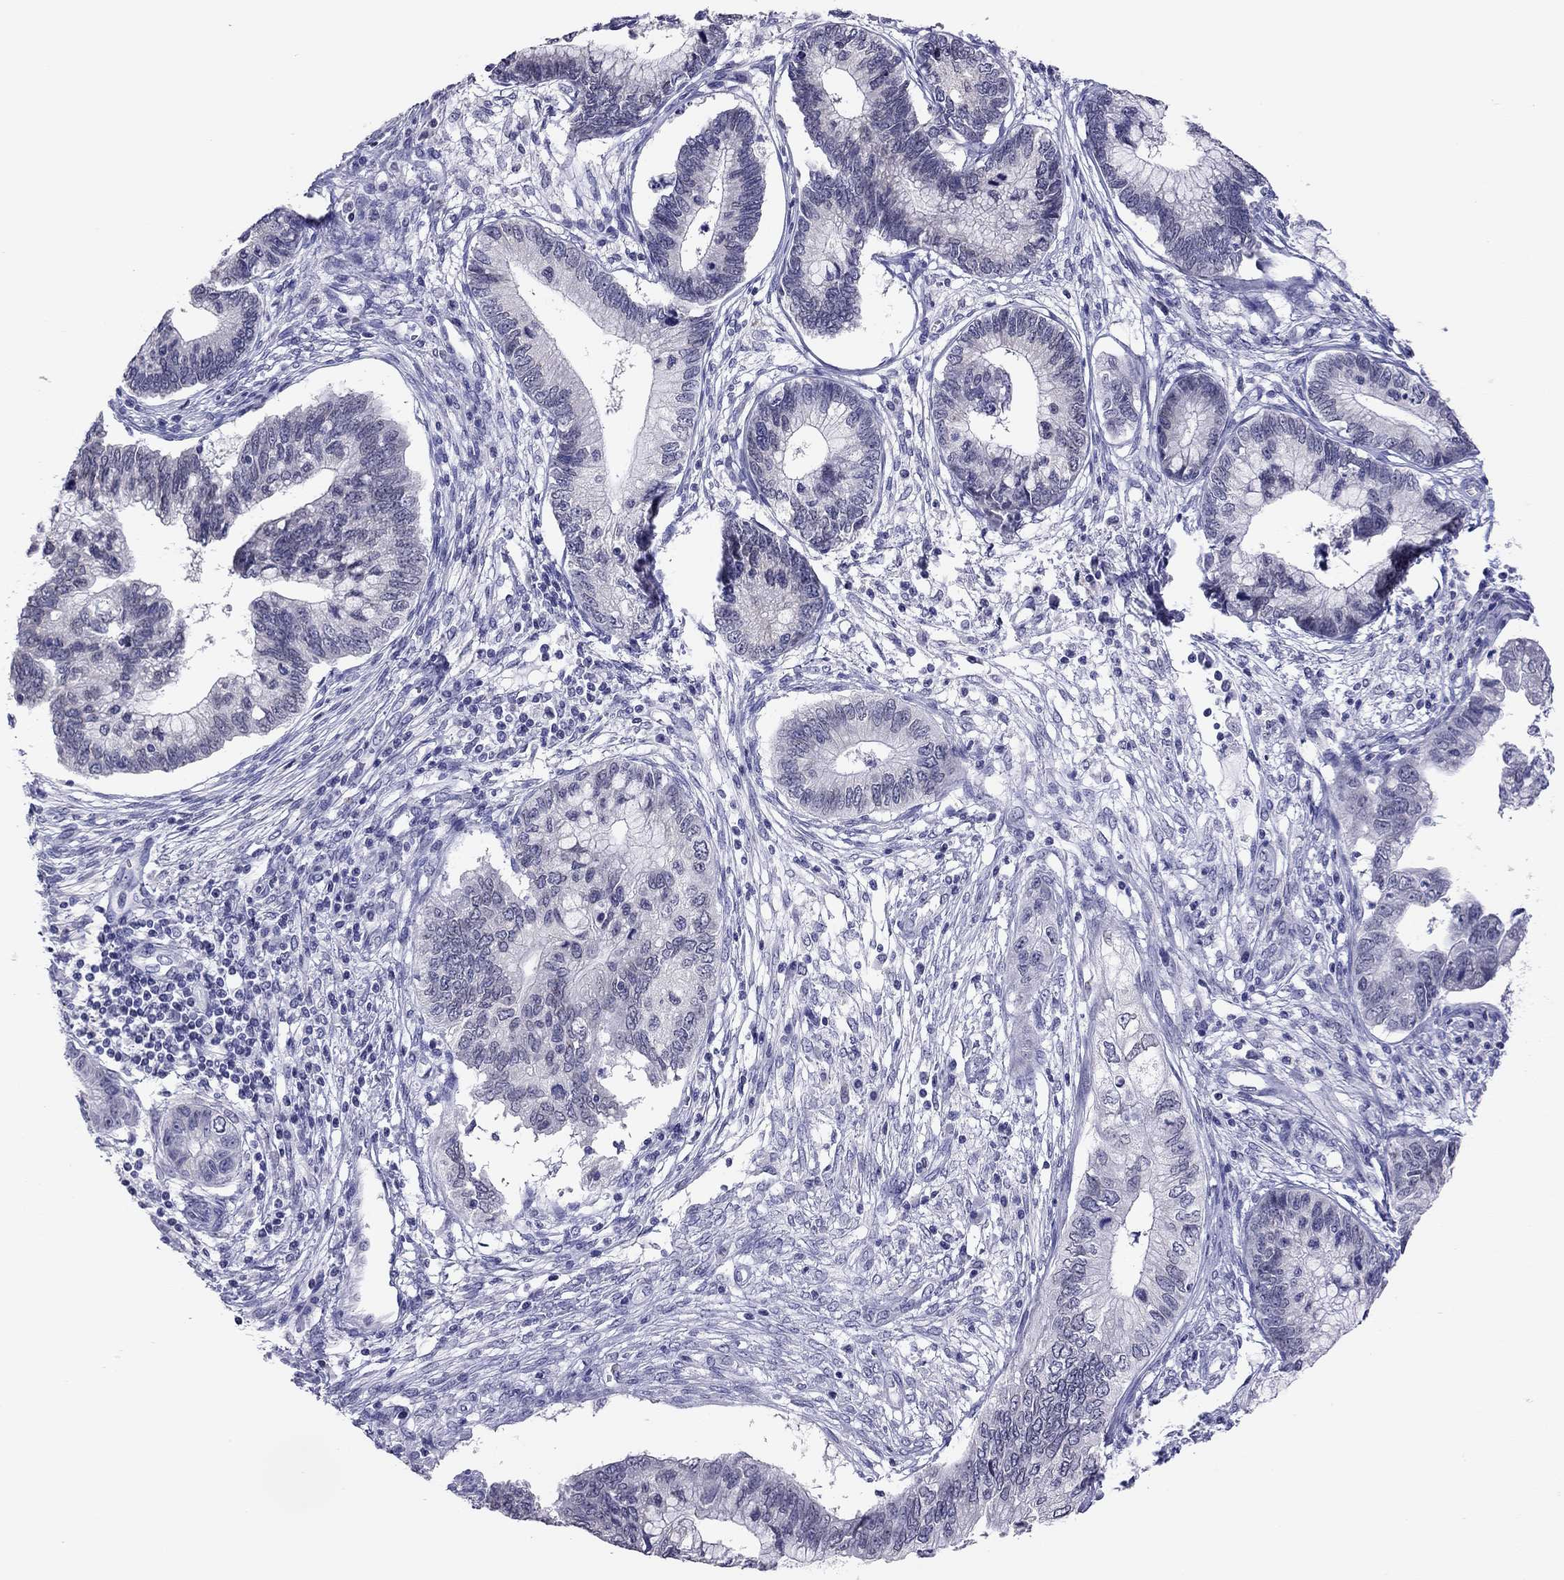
{"staining": {"intensity": "negative", "quantity": "none", "location": "none"}, "tissue": "cervical cancer", "cell_type": "Tumor cells", "image_type": "cancer", "snomed": [{"axis": "morphology", "description": "Adenocarcinoma, NOS"}, {"axis": "topography", "description": "Cervix"}], "caption": "Tumor cells show no significant staining in cervical cancer (adenocarcinoma). The staining was performed using DAB to visualize the protein expression in brown, while the nuclei were stained in blue with hematoxylin (Magnification: 20x).", "gene": "ARMC12", "patient": {"sex": "female", "age": 44}}